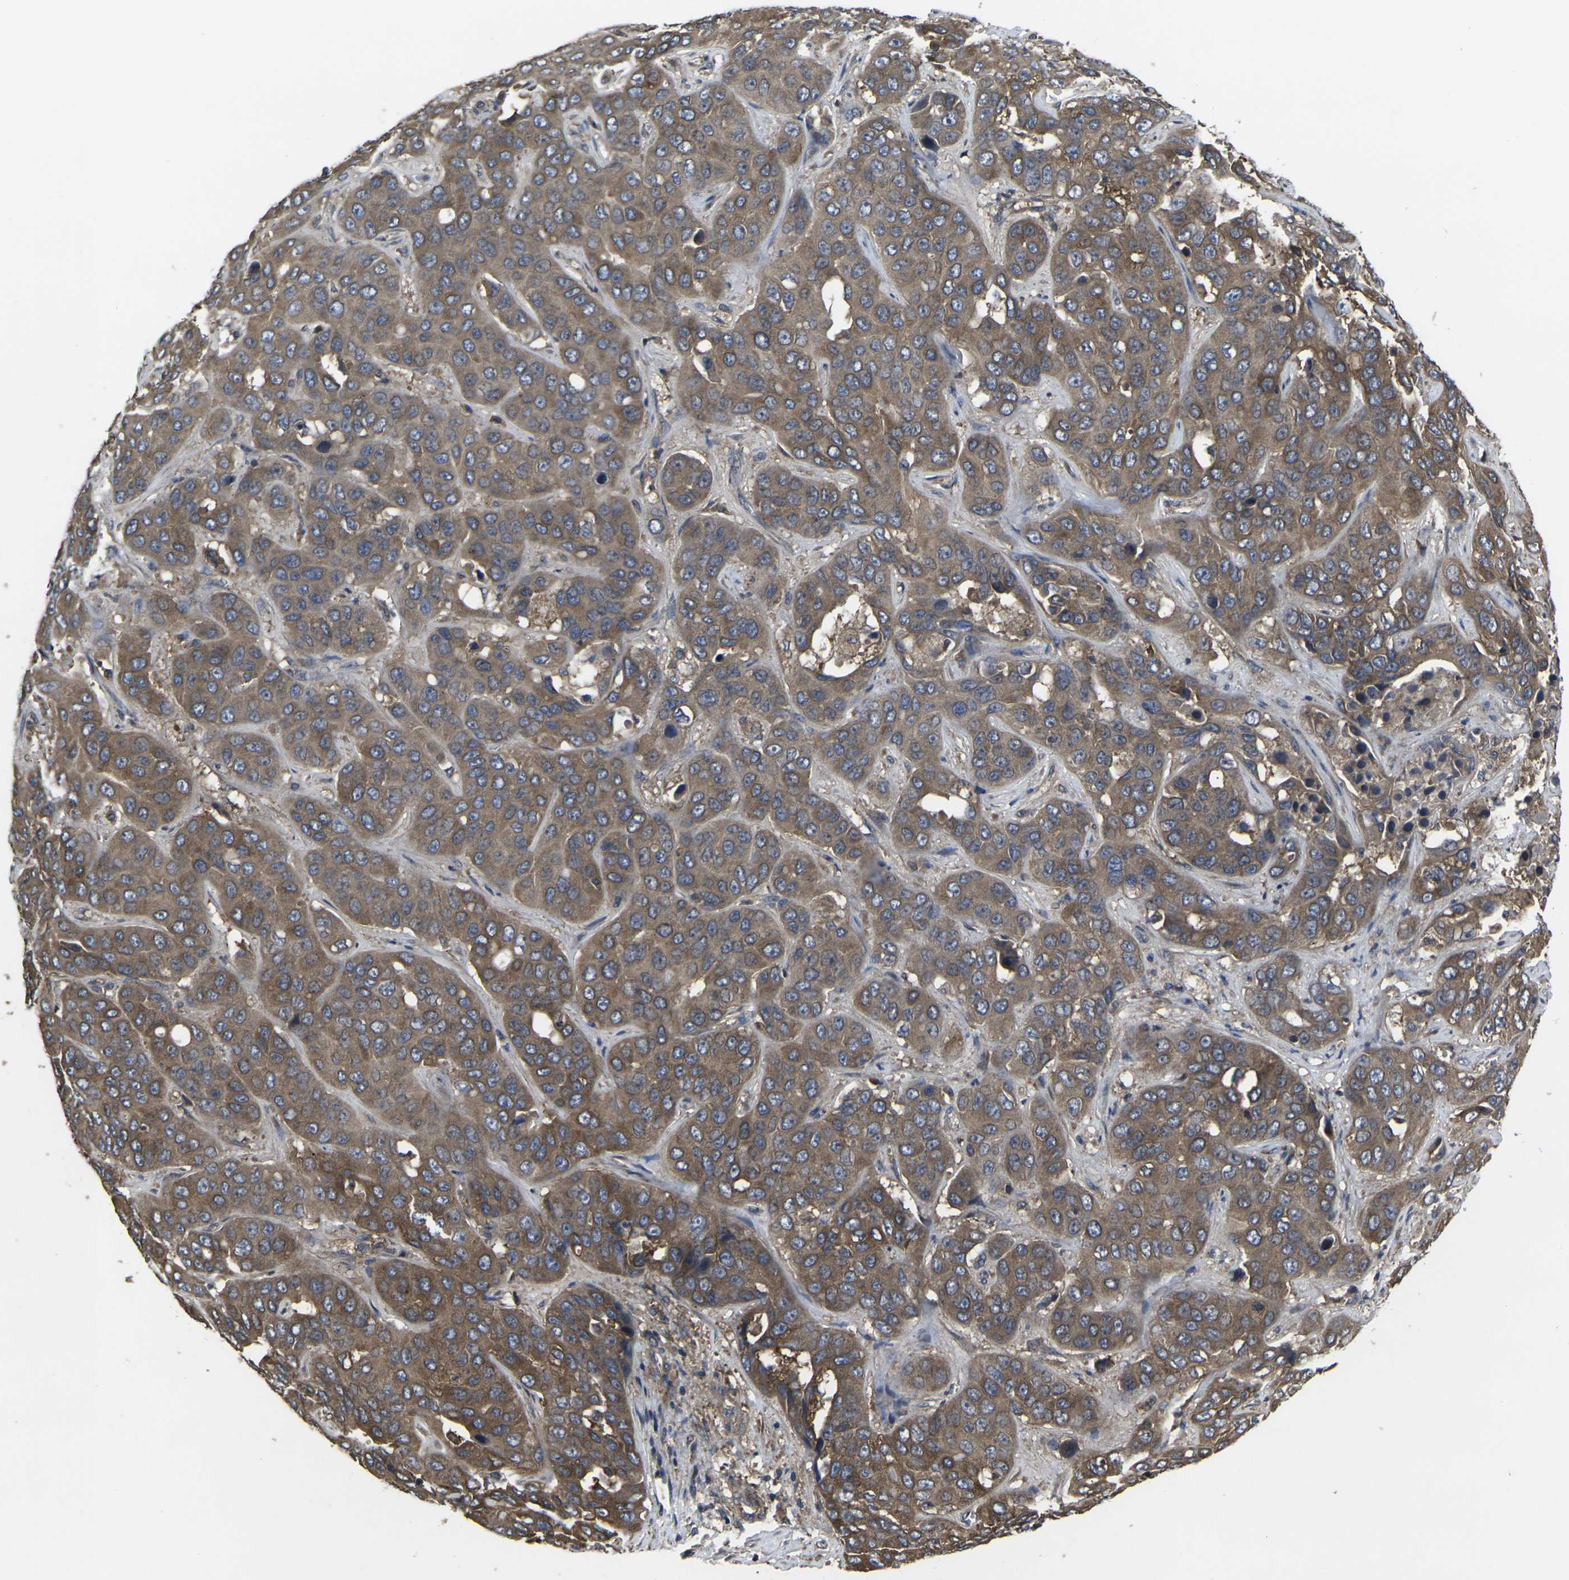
{"staining": {"intensity": "moderate", "quantity": ">75%", "location": "cytoplasmic/membranous"}, "tissue": "liver cancer", "cell_type": "Tumor cells", "image_type": "cancer", "snomed": [{"axis": "morphology", "description": "Cholangiocarcinoma"}, {"axis": "topography", "description": "Liver"}], "caption": "This photomicrograph shows immunohistochemistry (IHC) staining of human liver cholangiocarcinoma, with medium moderate cytoplasmic/membranous positivity in about >75% of tumor cells.", "gene": "PRKACB", "patient": {"sex": "female", "age": 52}}